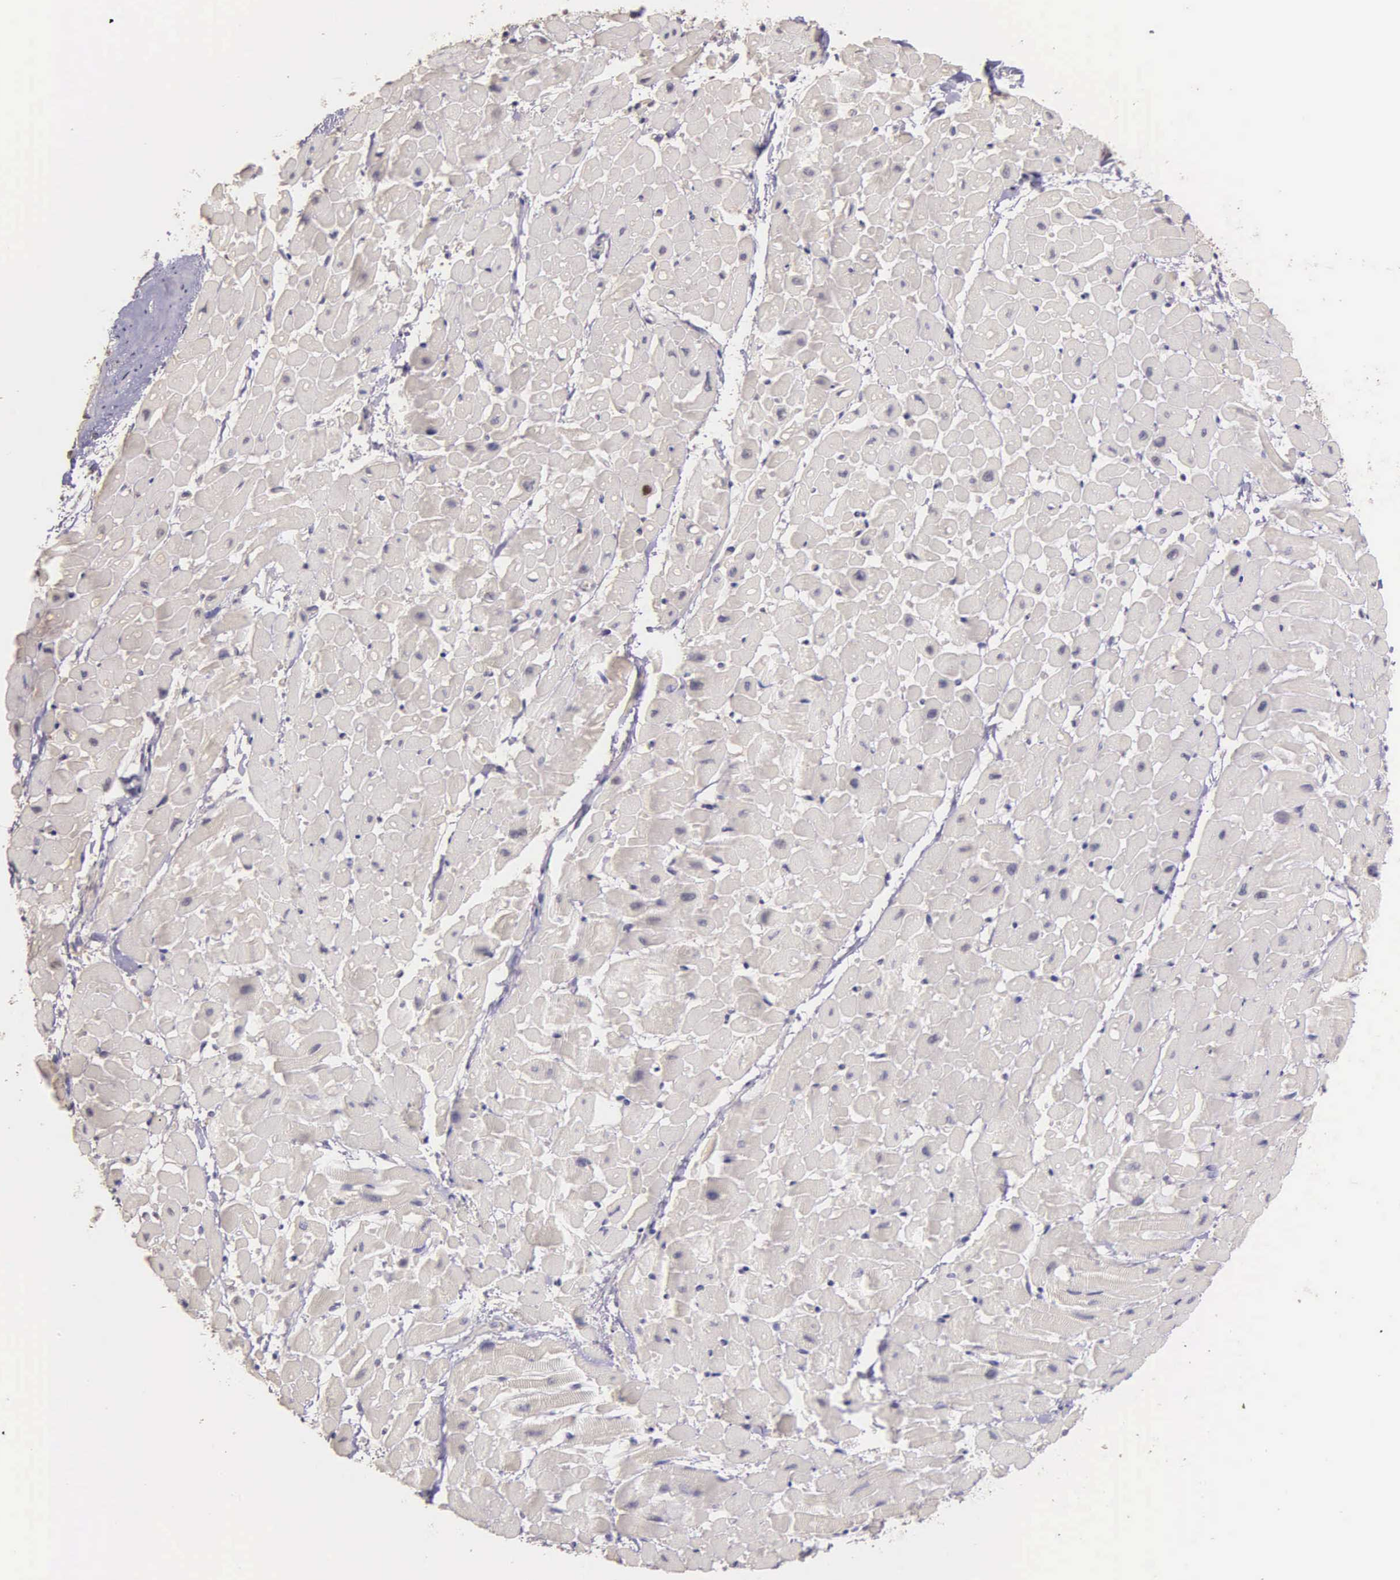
{"staining": {"intensity": "negative", "quantity": "none", "location": "none"}, "tissue": "heart muscle", "cell_type": "Cardiomyocytes", "image_type": "normal", "snomed": [{"axis": "morphology", "description": "Normal tissue, NOS"}, {"axis": "topography", "description": "Heart"}], "caption": "A high-resolution histopathology image shows immunohistochemistry staining of benign heart muscle, which shows no significant staining in cardiomyocytes. (DAB (3,3'-diaminobenzidine) IHC visualized using brightfield microscopy, high magnification).", "gene": "MCM5", "patient": {"sex": "male", "age": 45}}